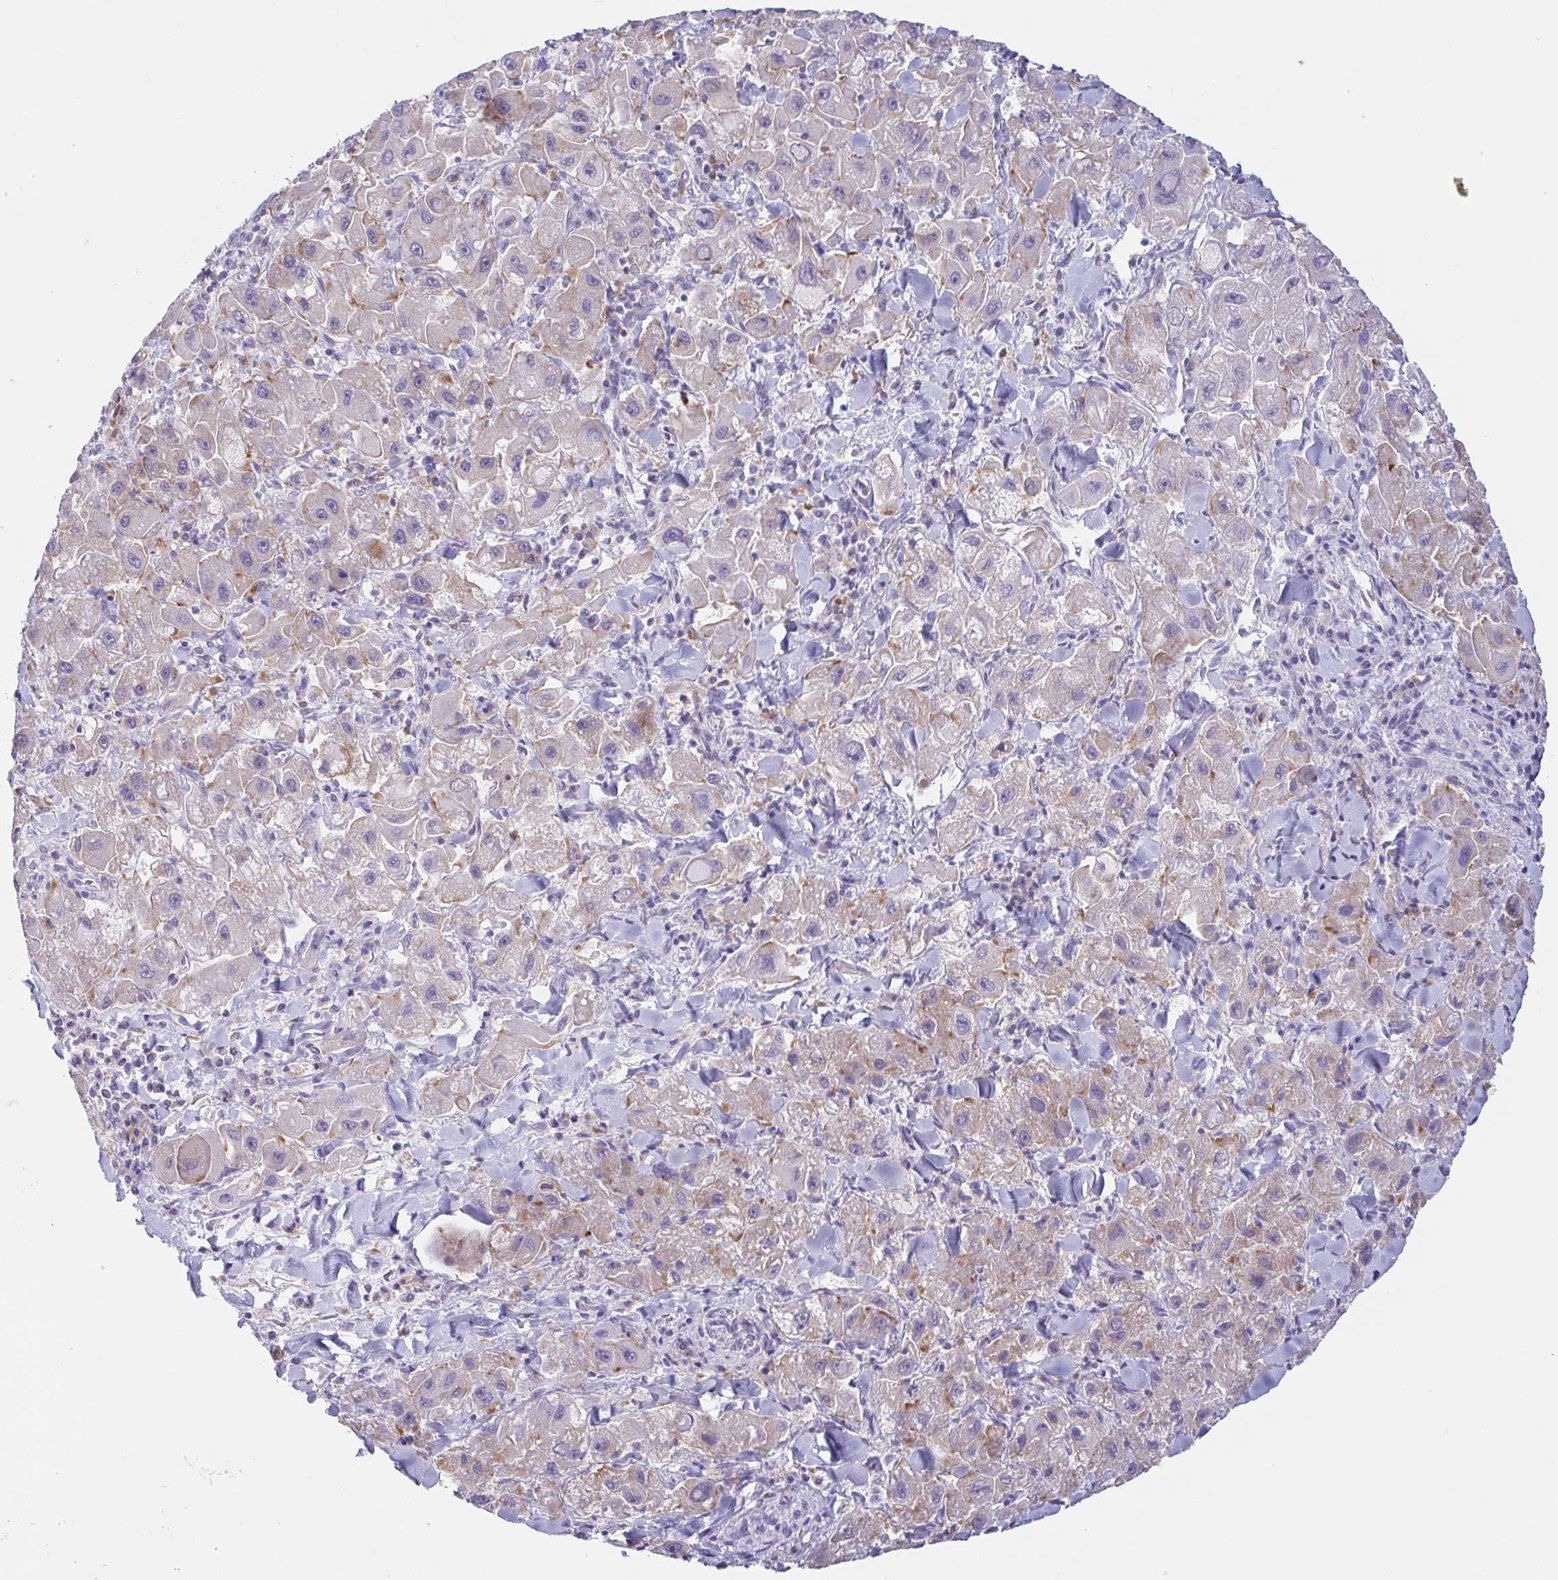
{"staining": {"intensity": "weak", "quantity": "<25%", "location": "cytoplasmic/membranous"}, "tissue": "liver cancer", "cell_type": "Tumor cells", "image_type": "cancer", "snomed": [{"axis": "morphology", "description": "Carcinoma, Hepatocellular, NOS"}, {"axis": "topography", "description": "Liver"}], "caption": "Hepatocellular carcinoma (liver) stained for a protein using immunohistochemistry (IHC) shows no staining tumor cells.", "gene": "ATP6V1G2", "patient": {"sex": "male", "age": 24}}